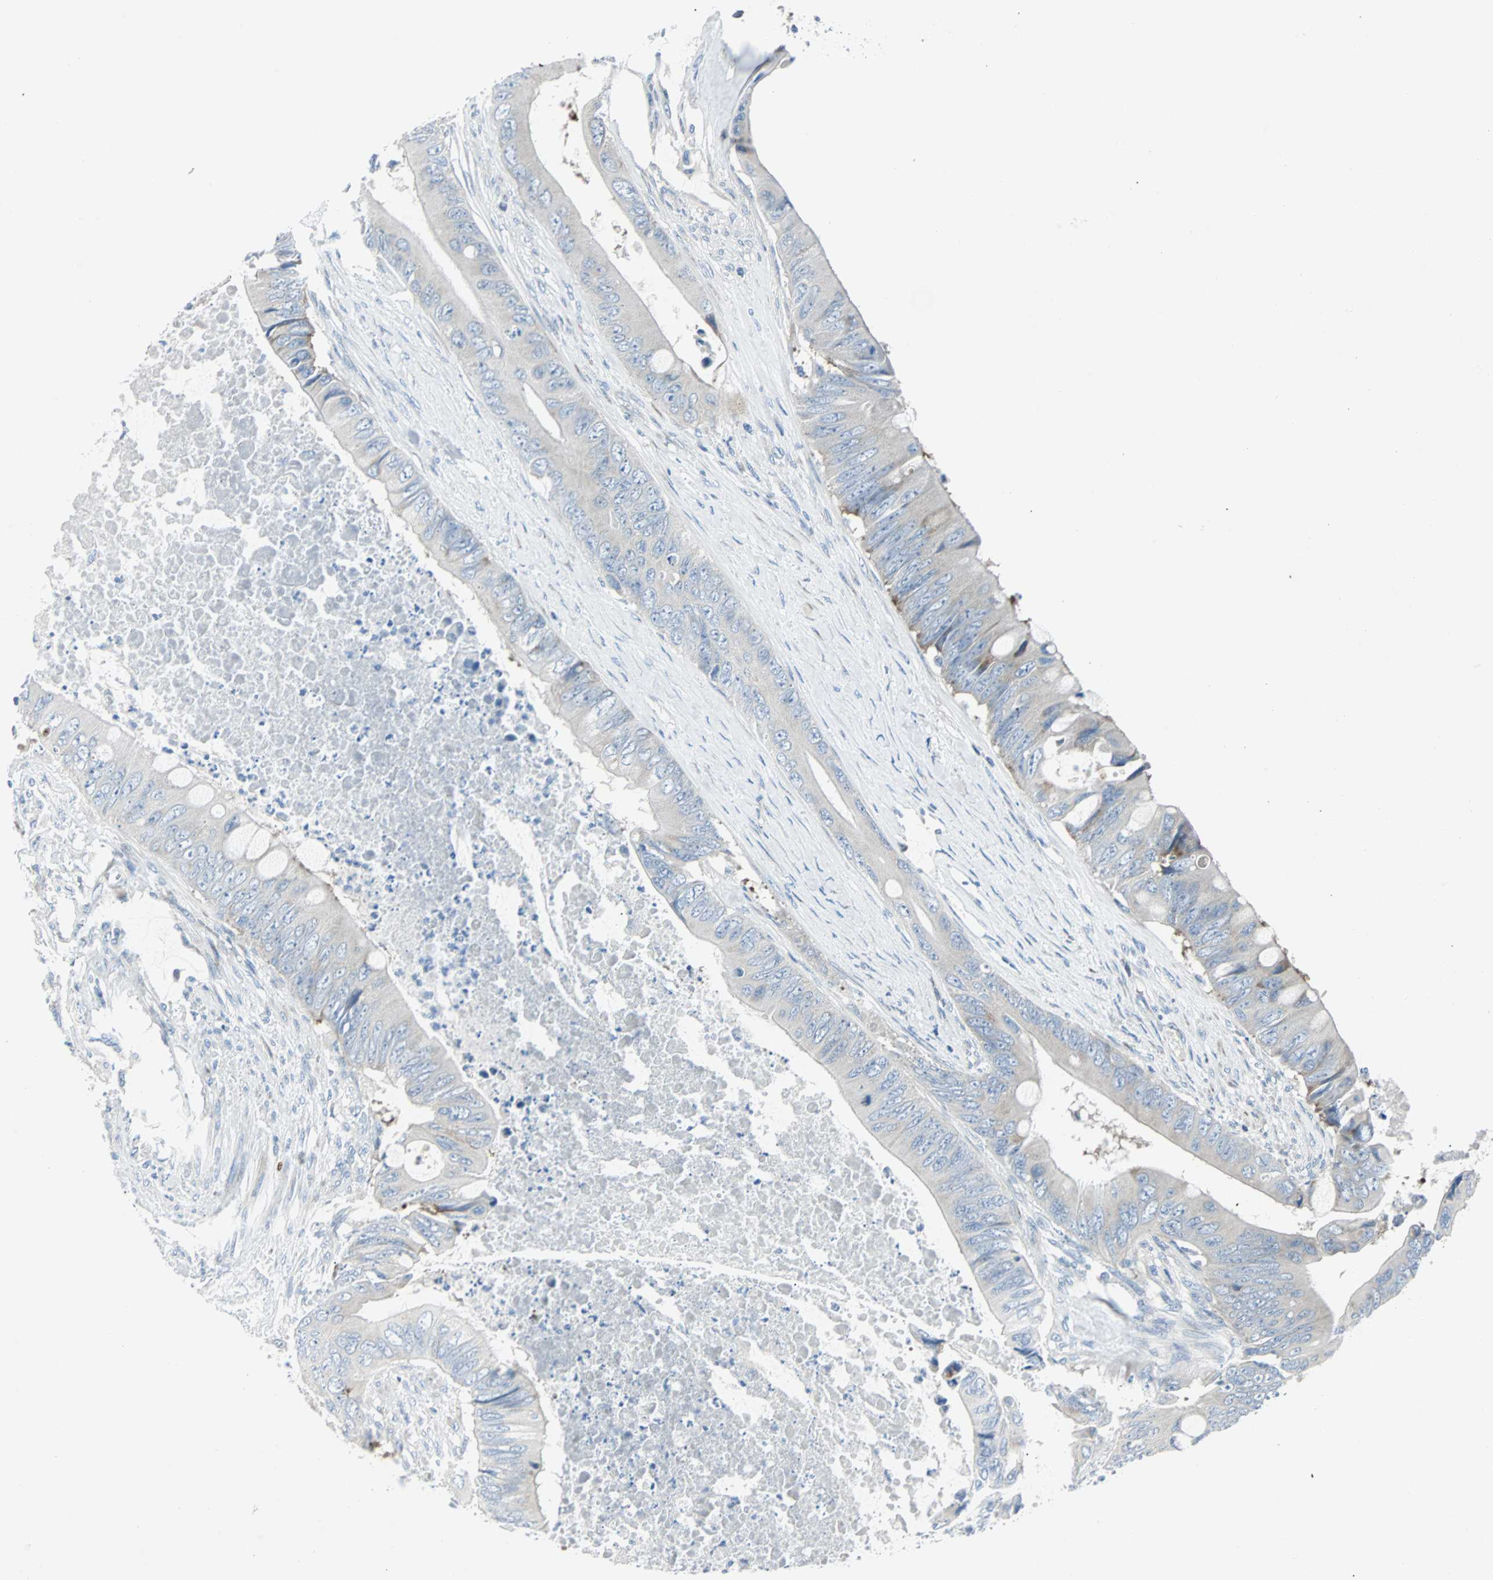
{"staining": {"intensity": "negative", "quantity": "none", "location": "none"}, "tissue": "colorectal cancer", "cell_type": "Tumor cells", "image_type": "cancer", "snomed": [{"axis": "morphology", "description": "Adenocarcinoma, NOS"}, {"axis": "topography", "description": "Rectum"}], "caption": "Adenocarcinoma (colorectal) was stained to show a protein in brown. There is no significant positivity in tumor cells.", "gene": "BBC3", "patient": {"sex": "female", "age": 77}}